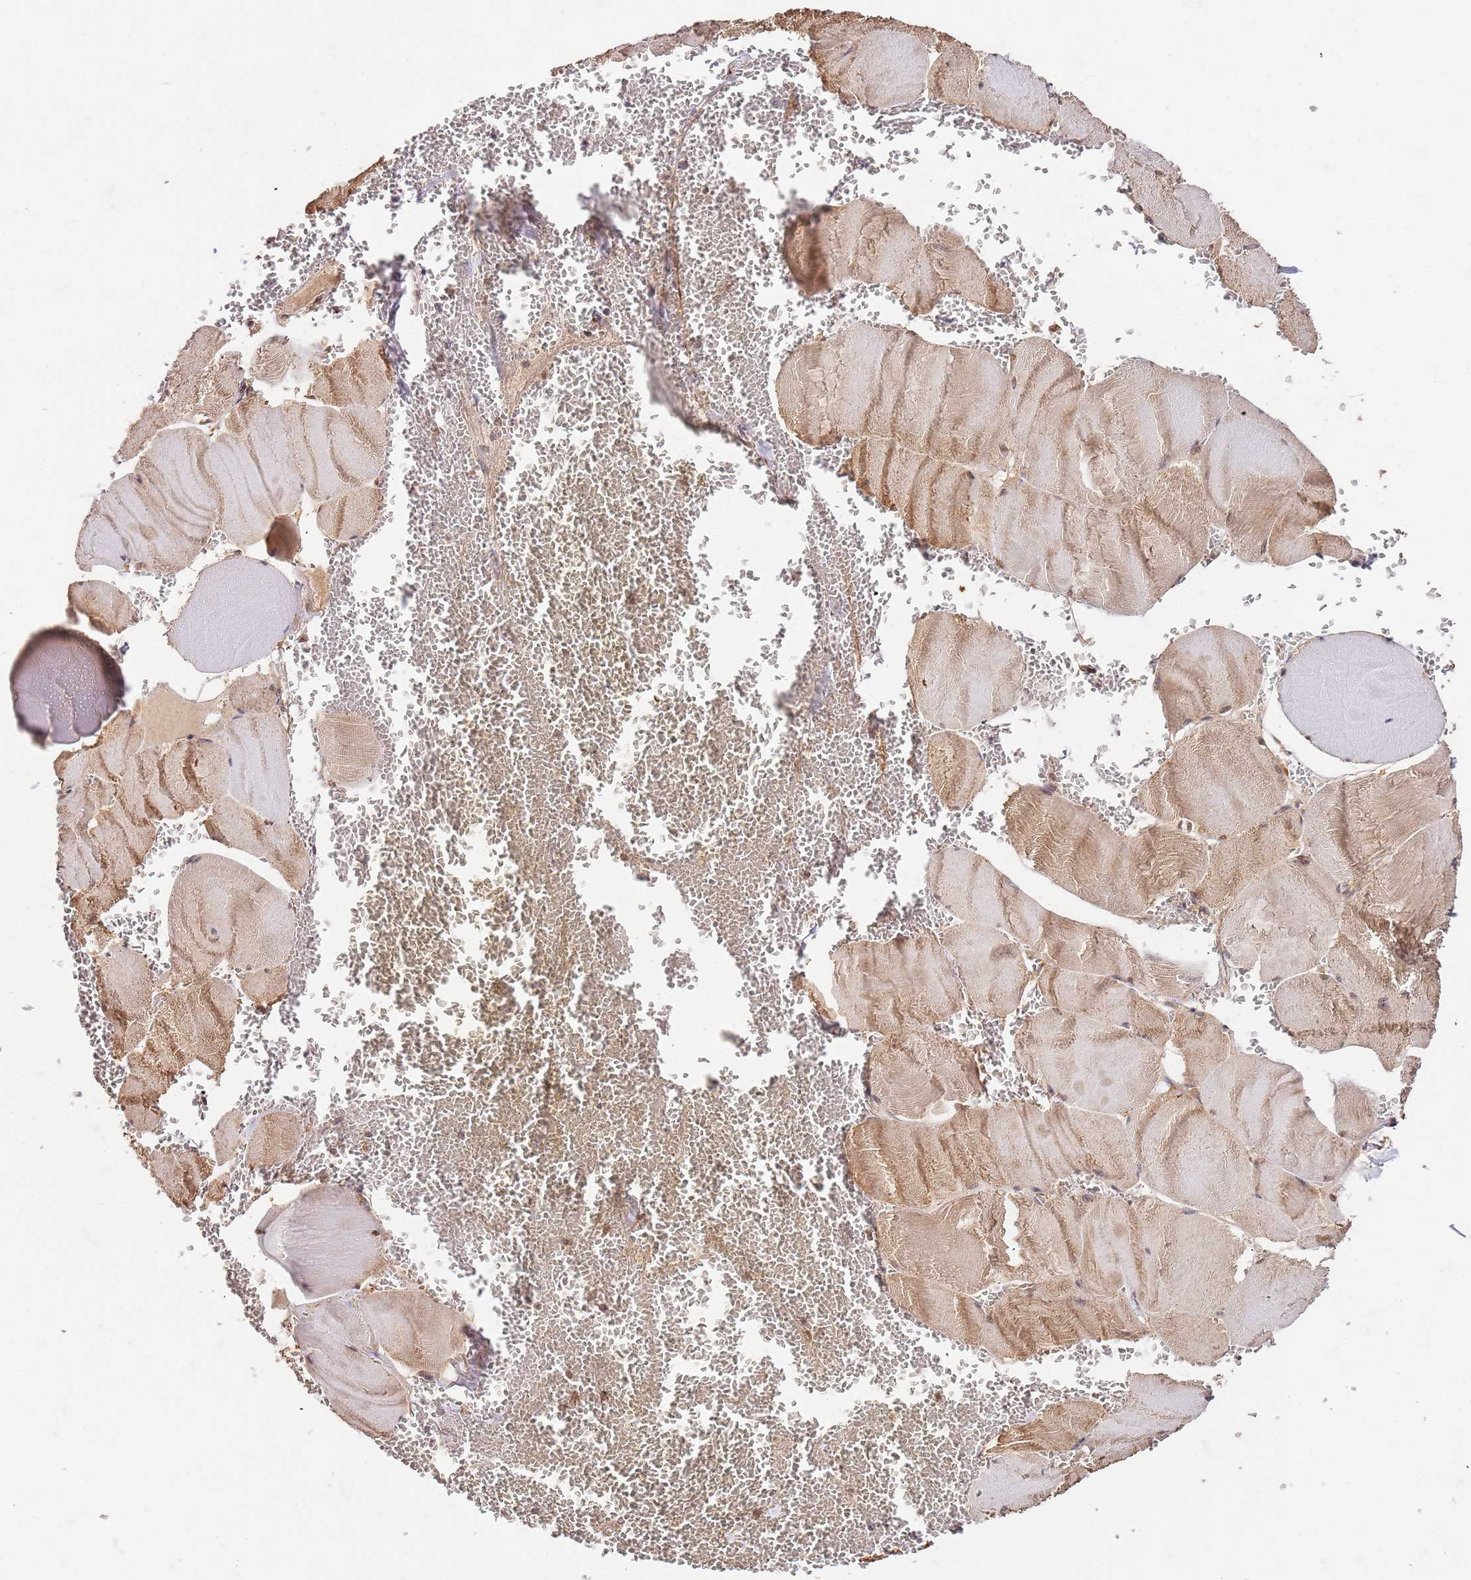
{"staining": {"intensity": "weak", "quantity": "25%-75%", "location": "cytoplasmic/membranous,nuclear"}, "tissue": "skeletal muscle", "cell_type": "Myocytes", "image_type": "normal", "snomed": [{"axis": "morphology", "description": "Normal tissue, NOS"}, {"axis": "morphology", "description": "Basal cell carcinoma"}, {"axis": "topography", "description": "Skeletal muscle"}], "caption": "This is an image of immunohistochemistry (IHC) staining of benign skeletal muscle, which shows weak positivity in the cytoplasmic/membranous,nuclear of myocytes.", "gene": "UBE3A", "patient": {"sex": "female", "age": 64}}